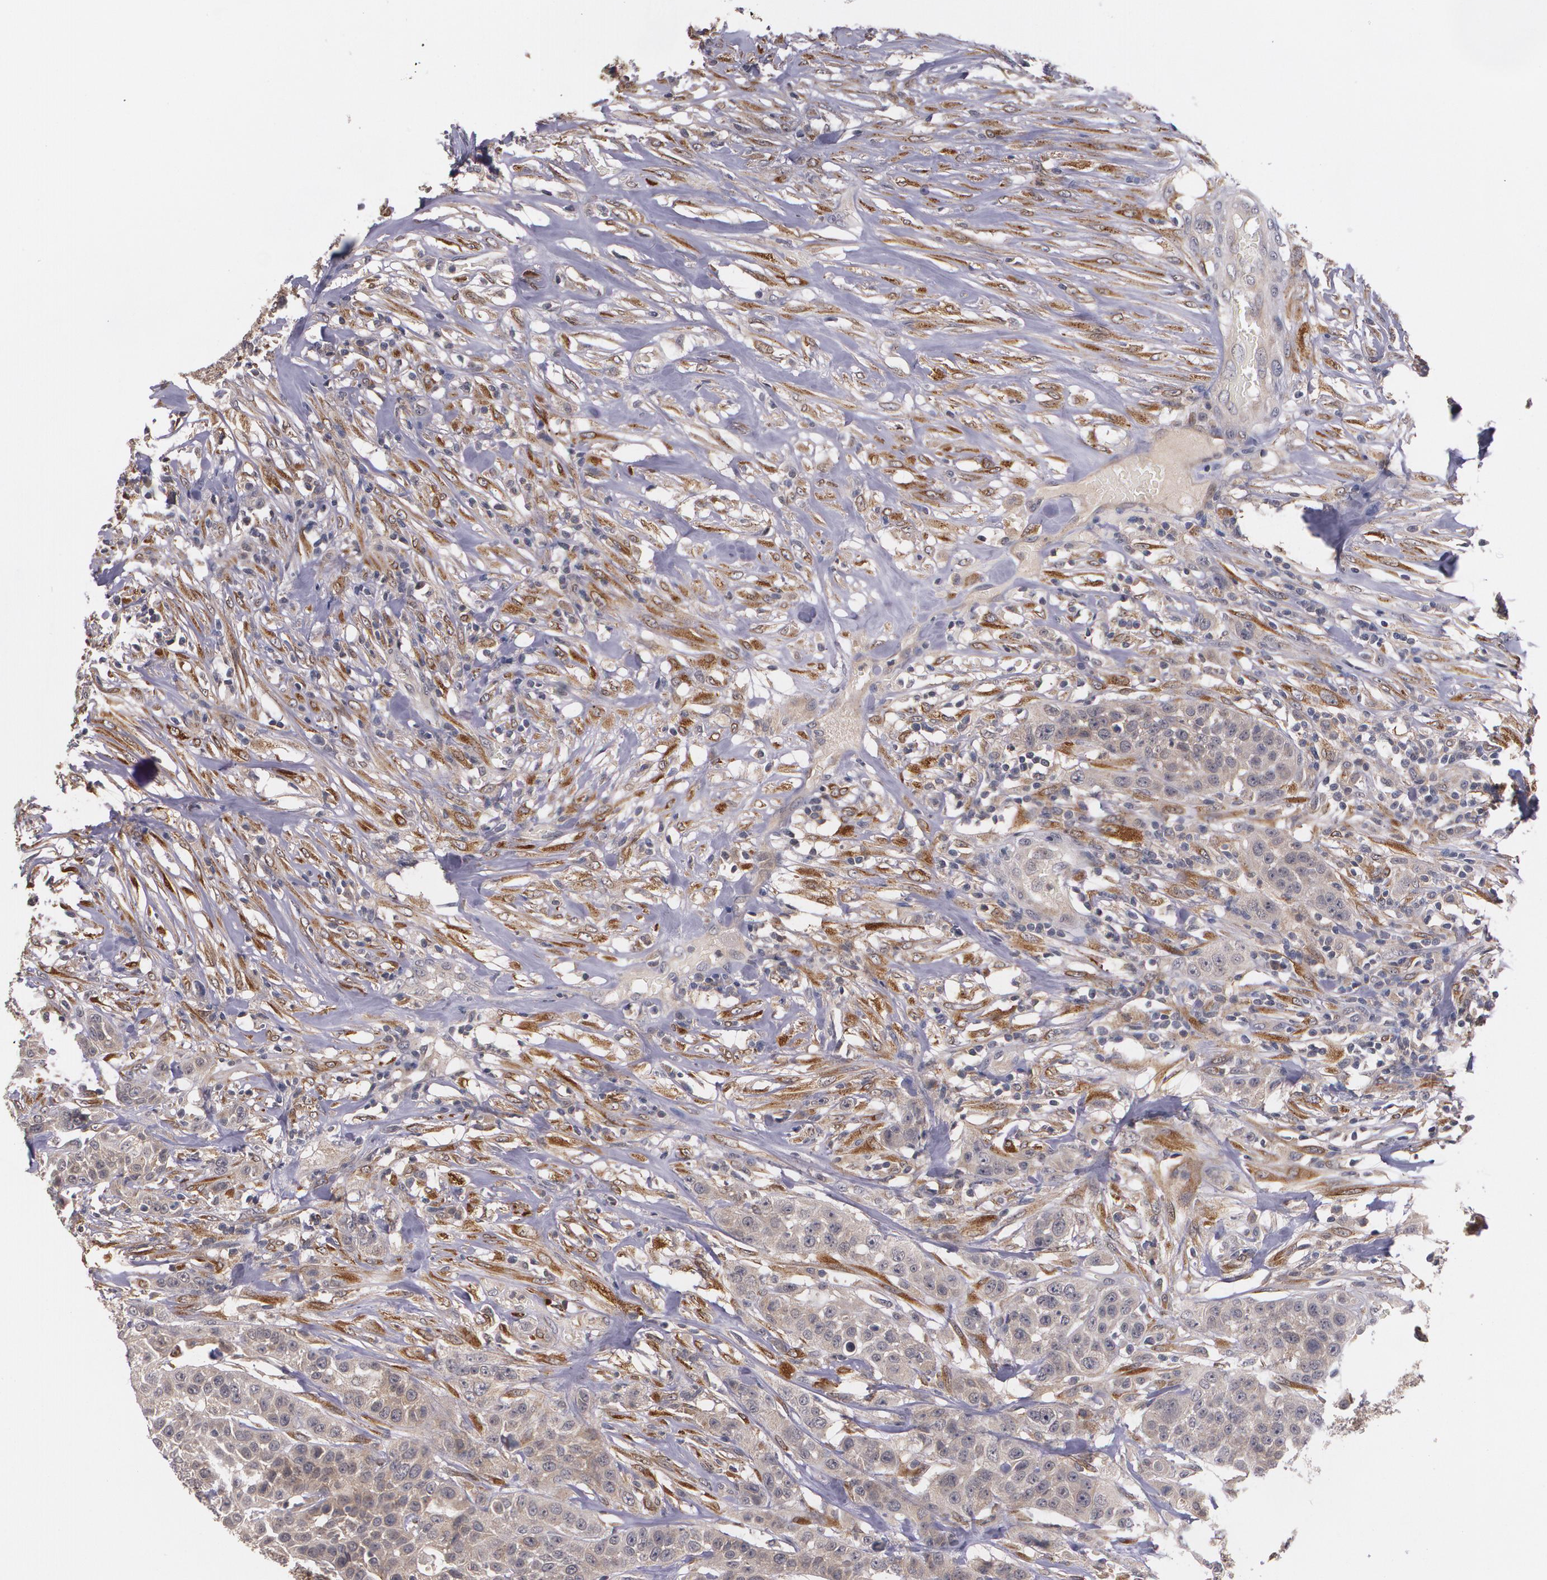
{"staining": {"intensity": "moderate", "quantity": "25%-75%", "location": "cytoplasmic/membranous"}, "tissue": "urothelial cancer", "cell_type": "Tumor cells", "image_type": "cancer", "snomed": [{"axis": "morphology", "description": "Urothelial carcinoma, High grade"}, {"axis": "topography", "description": "Urinary bladder"}], "caption": "Protein staining shows moderate cytoplasmic/membranous staining in approximately 25%-75% of tumor cells in urothelial cancer.", "gene": "IFNGR2", "patient": {"sex": "male", "age": 74}}